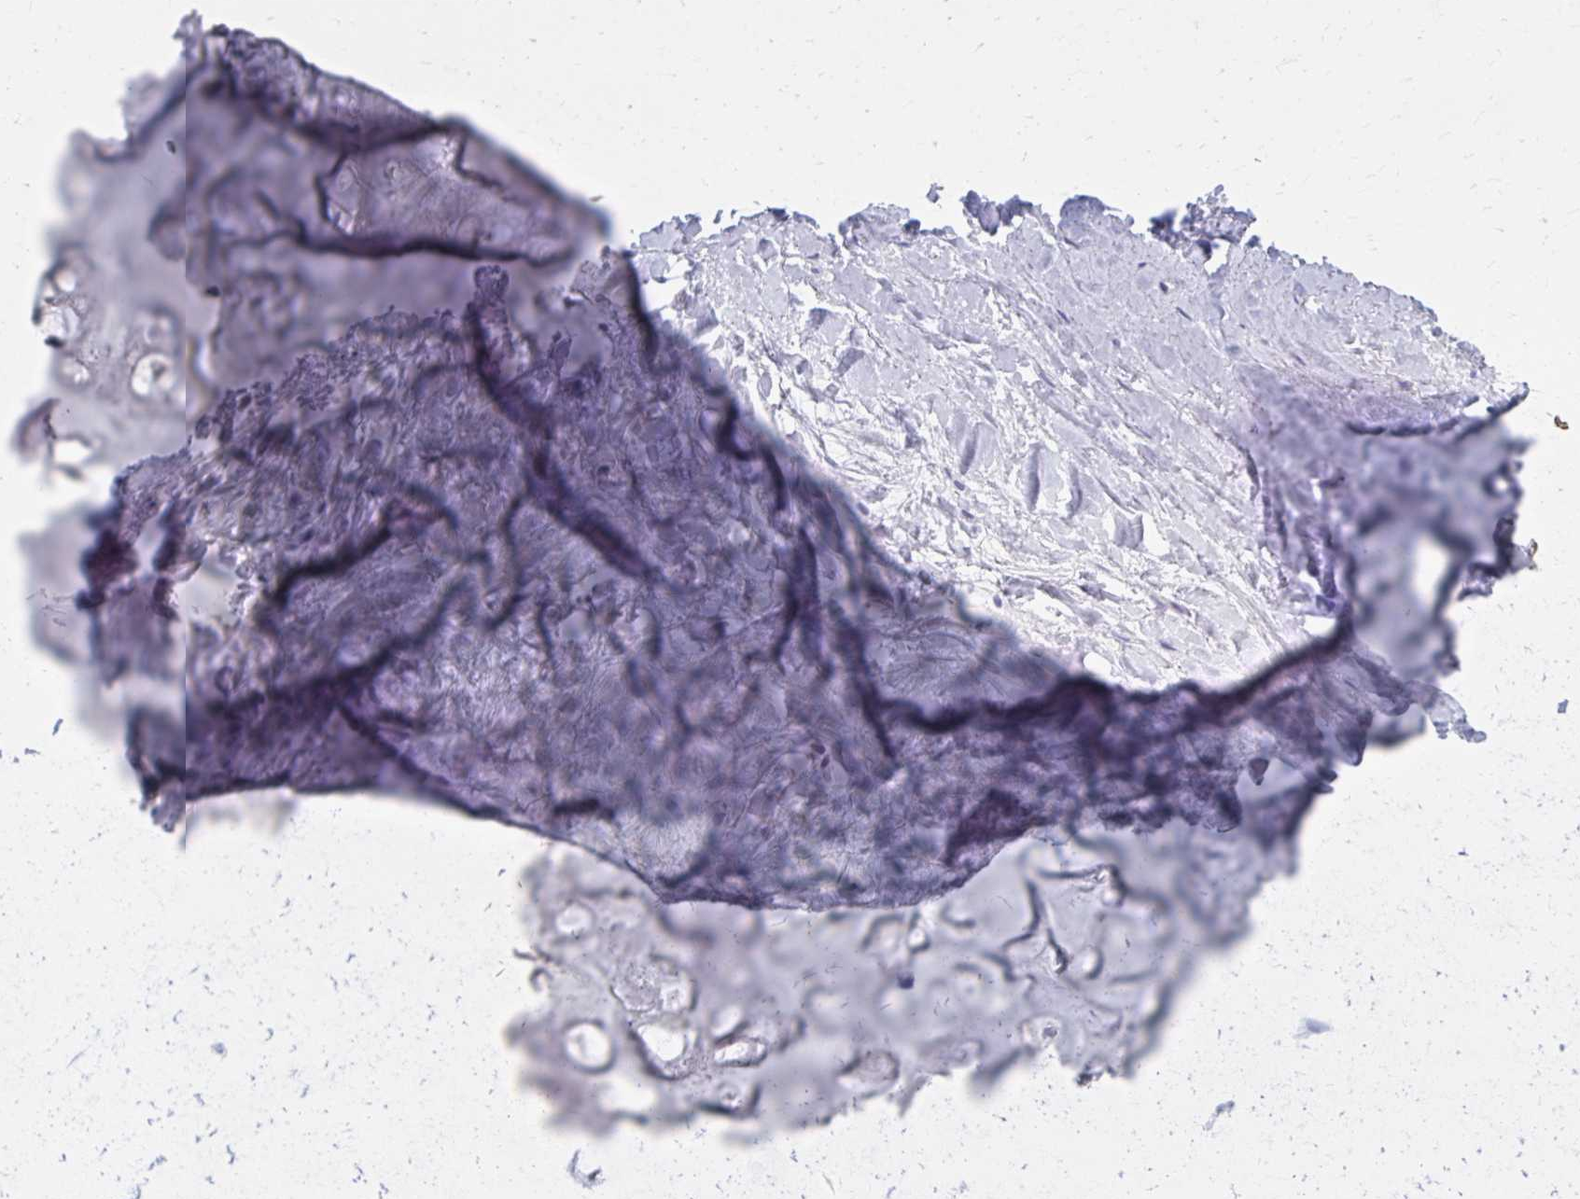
{"staining": {"intensity": "negative", "quantity": "none", "location": "none"}, "tissue": "adipose tissue", "cell_type": "Adipocytes", "image_type": "normal", "snomed": [{"axis": "morphology", "description": "Normal tissue, NOS"}, {"axis": "topography", "description": "Lymph node"}, {"axis": "topography", "description": "Cartilage tissue"}, {"axis": "topography", "description": "Nasopharynx"}], "caption": "DAB (3,3'-diaminobenzidine) immunohistochemical staining of benign adipose tissue shows no significant staining in adipocytes.", "gene": "ABHD16B", "patient": {"sex": "male", "age": 63}}